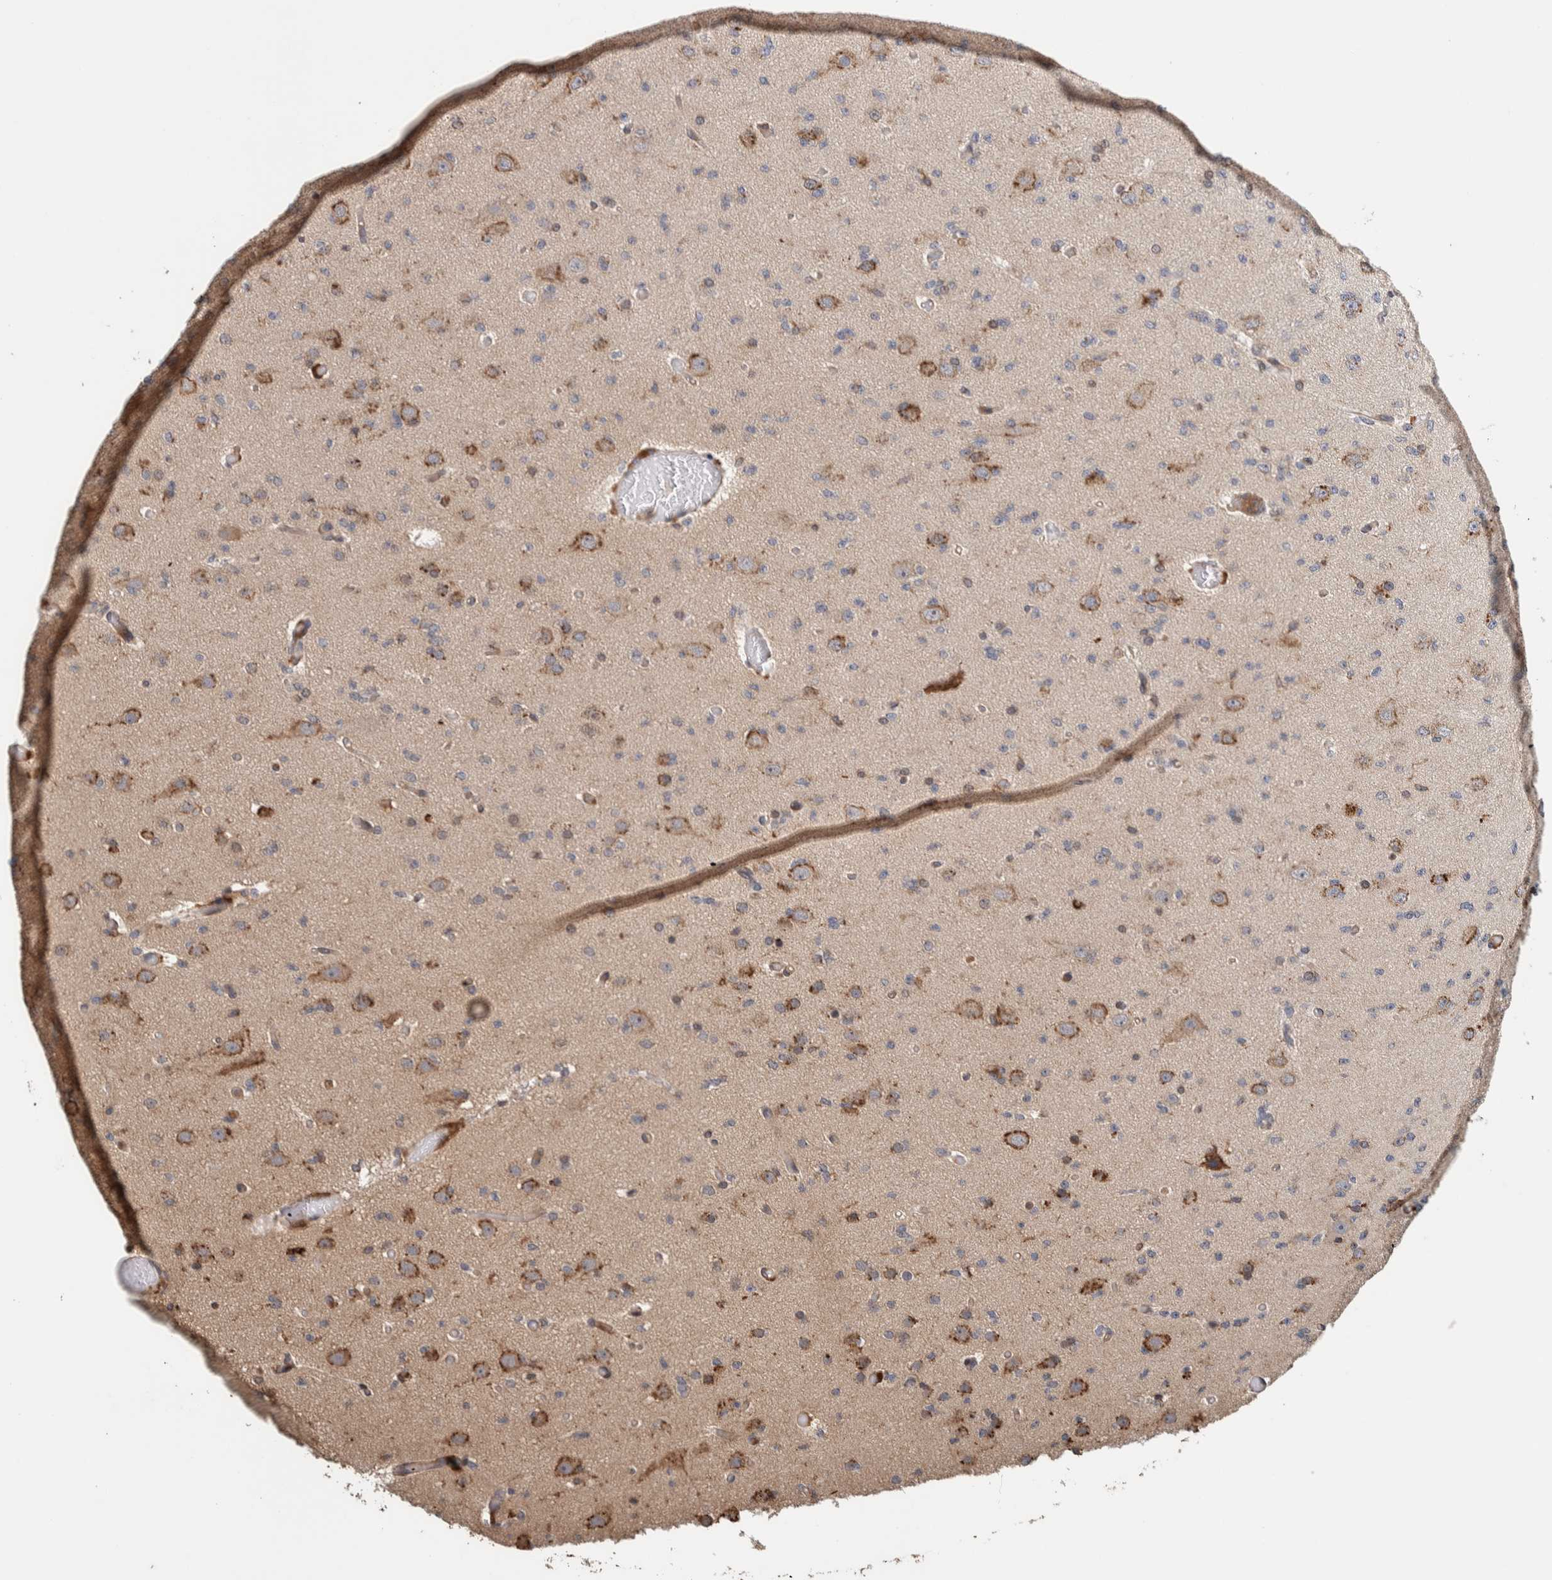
{"staining": {"intensity": "moderate", "quantity": "<25%", "location": "cytoplasmic/membranous"}, "tissue": "glioma", "cell_type": "Tumor cells", "image_type": "cancer", "snomed": [{"axis": "morphology", "description": "Glioma, malignant, Low grade"}, {"axis": "topography", "description": "Brain"}], "caption": "About <25% of tumor cells in human malignant low-grade glioma show moderate cytoplasmic/membranous protein expression as visualized by brown immunohistochemical staining.", "gene": "PLA2G3", "patient": {"sex": "female", "age": 22}}